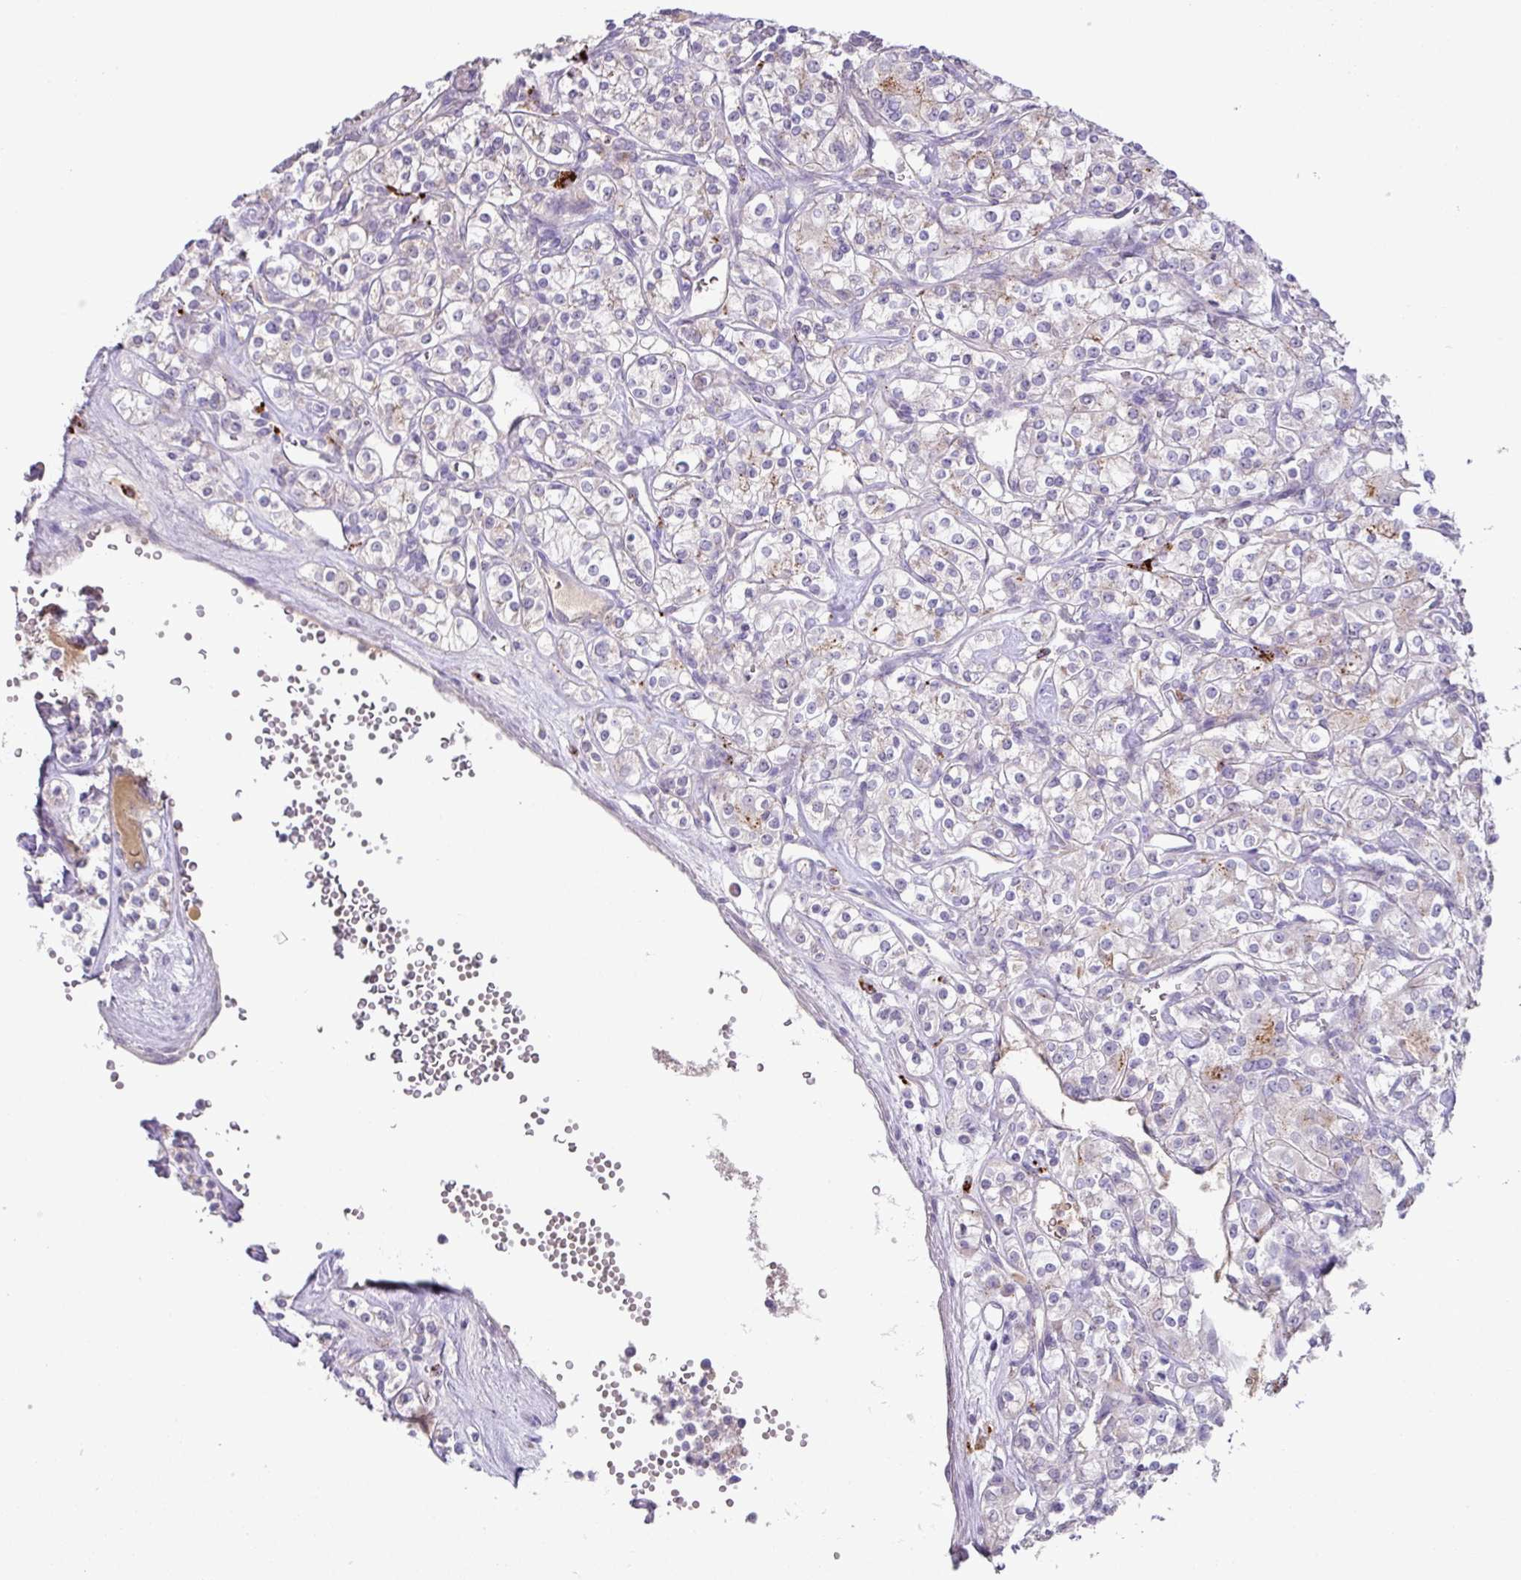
{"staining": {"intensity": "negative", "quantity": "none", "location": "none"}, "tissue": "renal cancer", "cell_type": "Tumor cells", "image_type": "cancer", "snomed": [{"axis": "morphology", "description": "Adenocarcinoma, NOS"}, {"axis": "topography", "description": "Kidney"}], "caption": "Renal cancer (adenocarcinoma) stained for a protein using IHC reveals no staining tumor cells.", "gene": "PLEKHH3", "patient": {"sex": "male", "age": 77}}